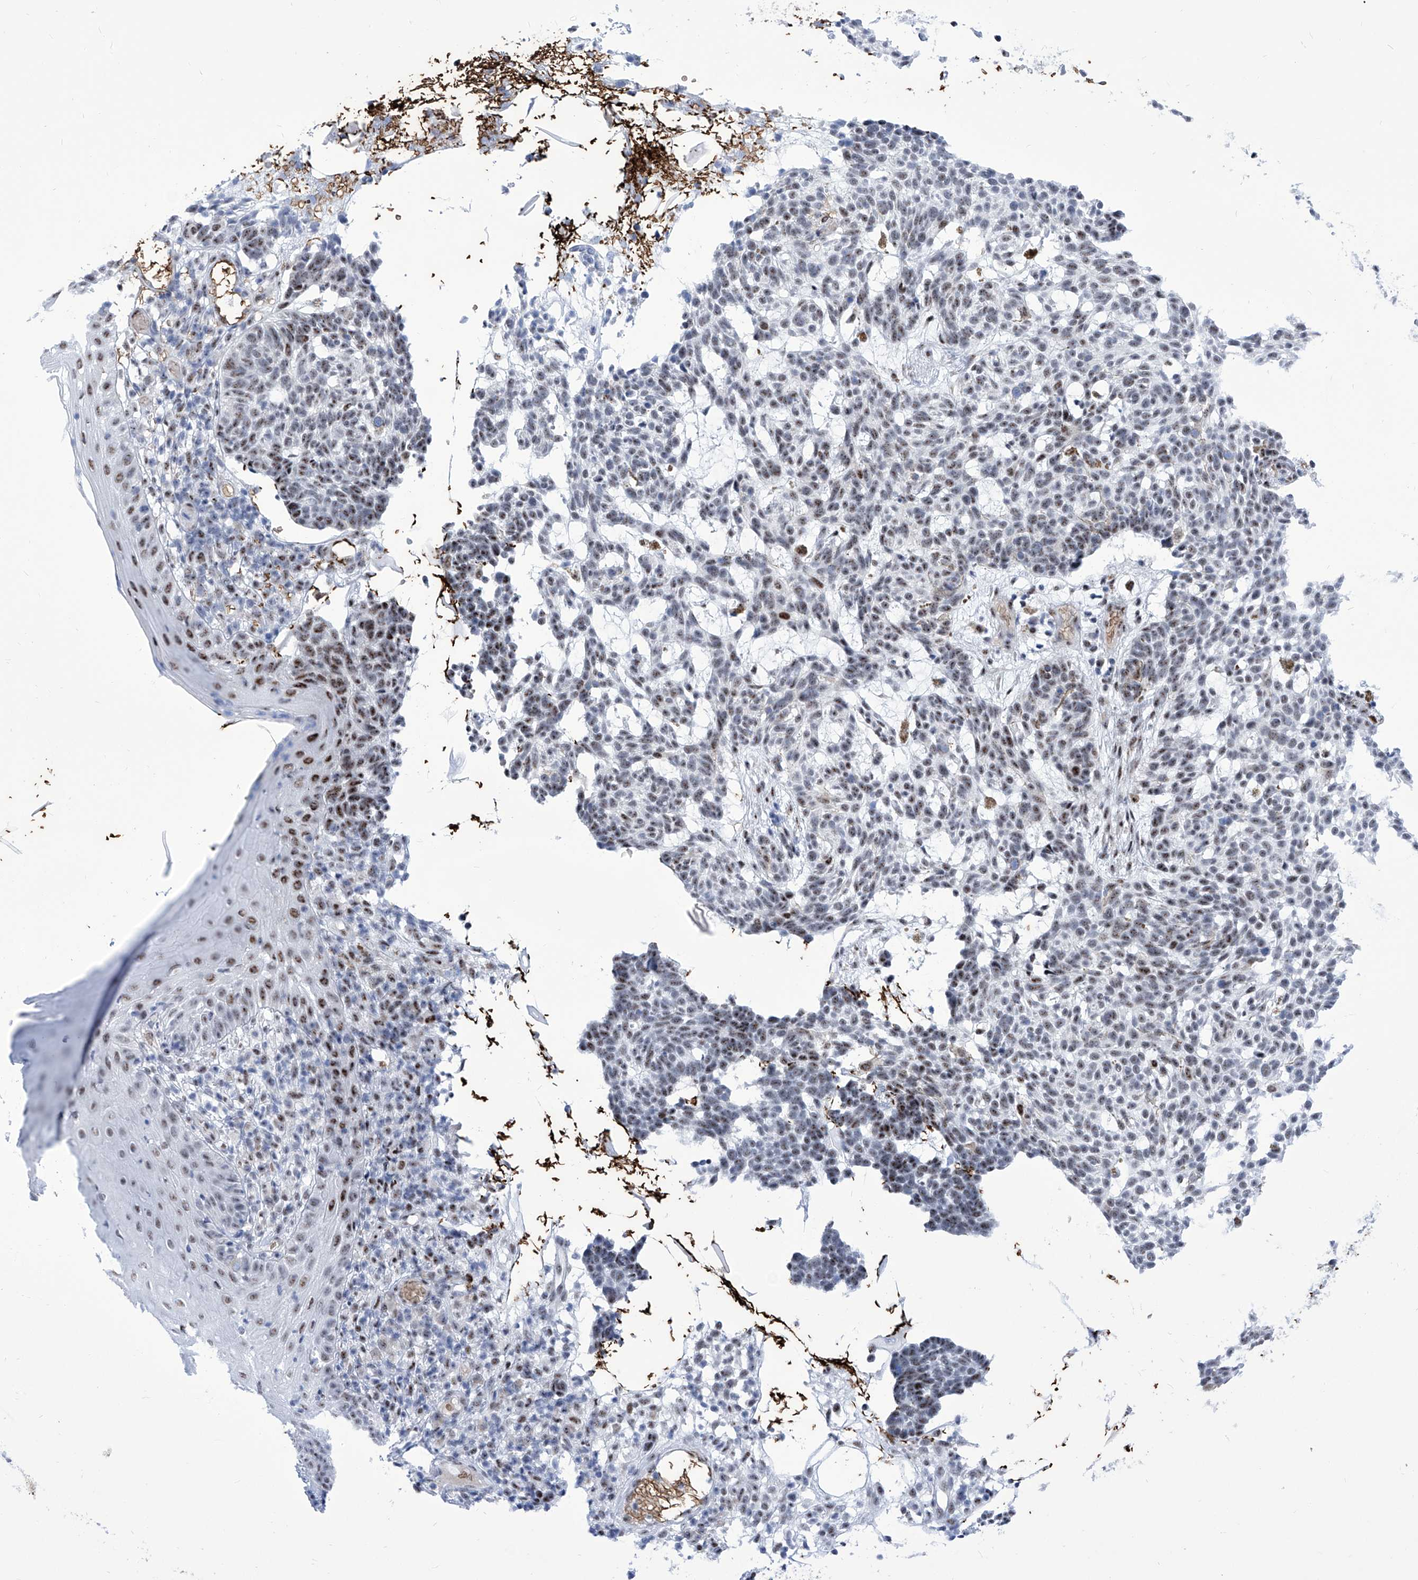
{"staining": {"intensity": "moderate", "quantity": "25%-75%", "location": "nuclear"}, "tissue": "skin cancer", "cell_type": "Tumor cells", "image_type": "cancer", "snomed": [{"axis": "morphology", "description": "Basal cell carcinoma"}, {"axis": "topography", "description": "Skin"}], "caption": "Immunohistochemical staining of basal cell carcinoma (skin) reveals medium levels of moderate nuclear protein expression in about 25%-75% of tumor cells.", "gene": "SART1", "patient": {"sex": "male", "age": 85}}